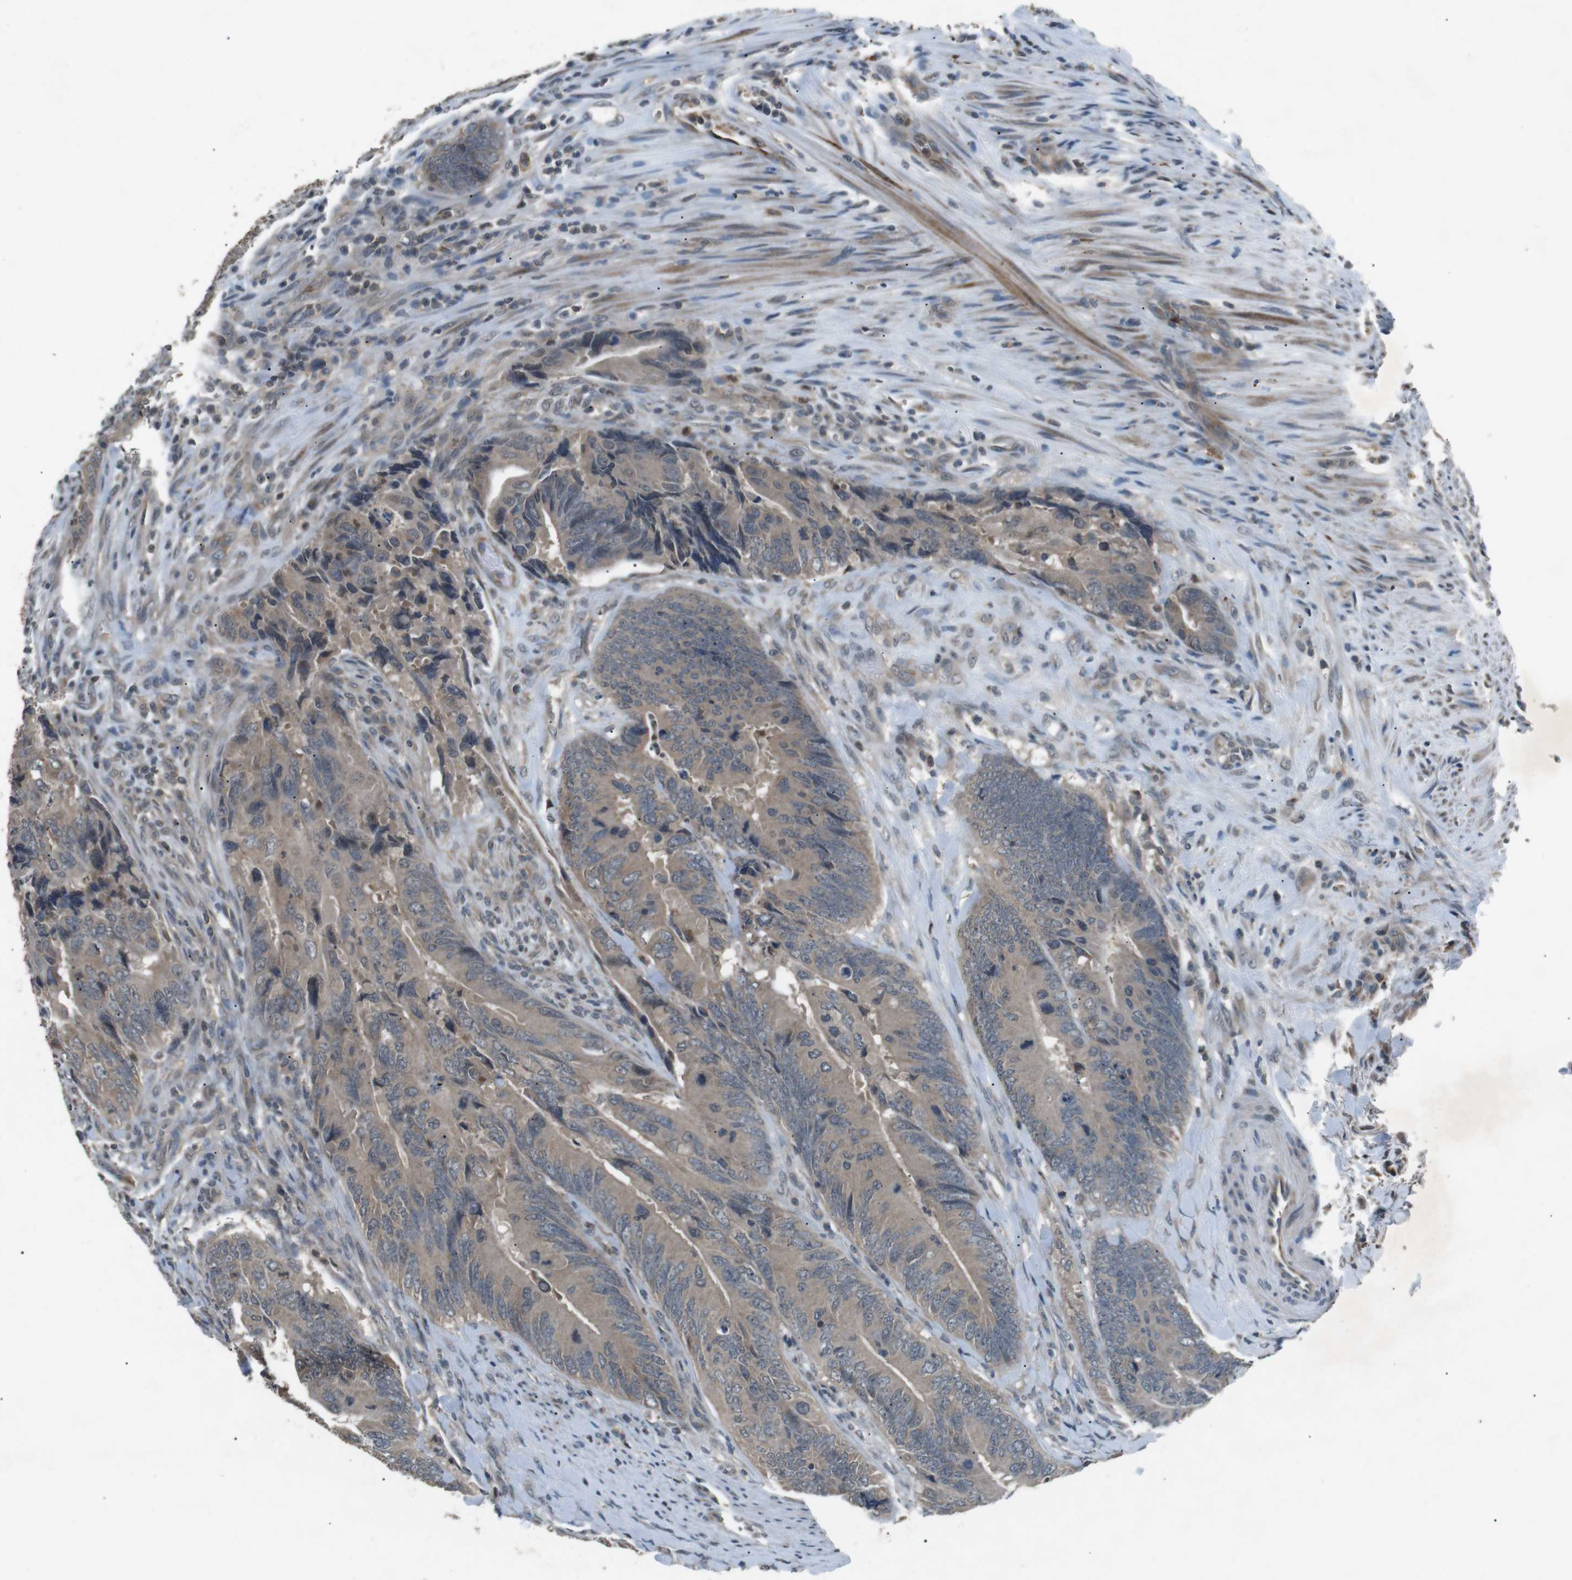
{"staining": {"intensity": "weak", "quantity": "<25%", "location": "cytoplasmic/membranous"}, "tissue": "colorectal cancer", "cell_type": "Tumor cells", "image_type": "cancer", "snomed": [{"axis": "morphology", "description": "Adenocarcinoma, NOS"}, {"axis": "topography", "description": "Colon"}], "caption": "Immunohistochemistry micrograph of neoplastic tissue: human colorectal cancer (adenocarcinoma) stained with DAB (3,3'-diaminobenzidine) exhibits no significant protein expression in tumor cells.", "gene": "NEK7", "patient": {"sex": "male", "age": 45}}